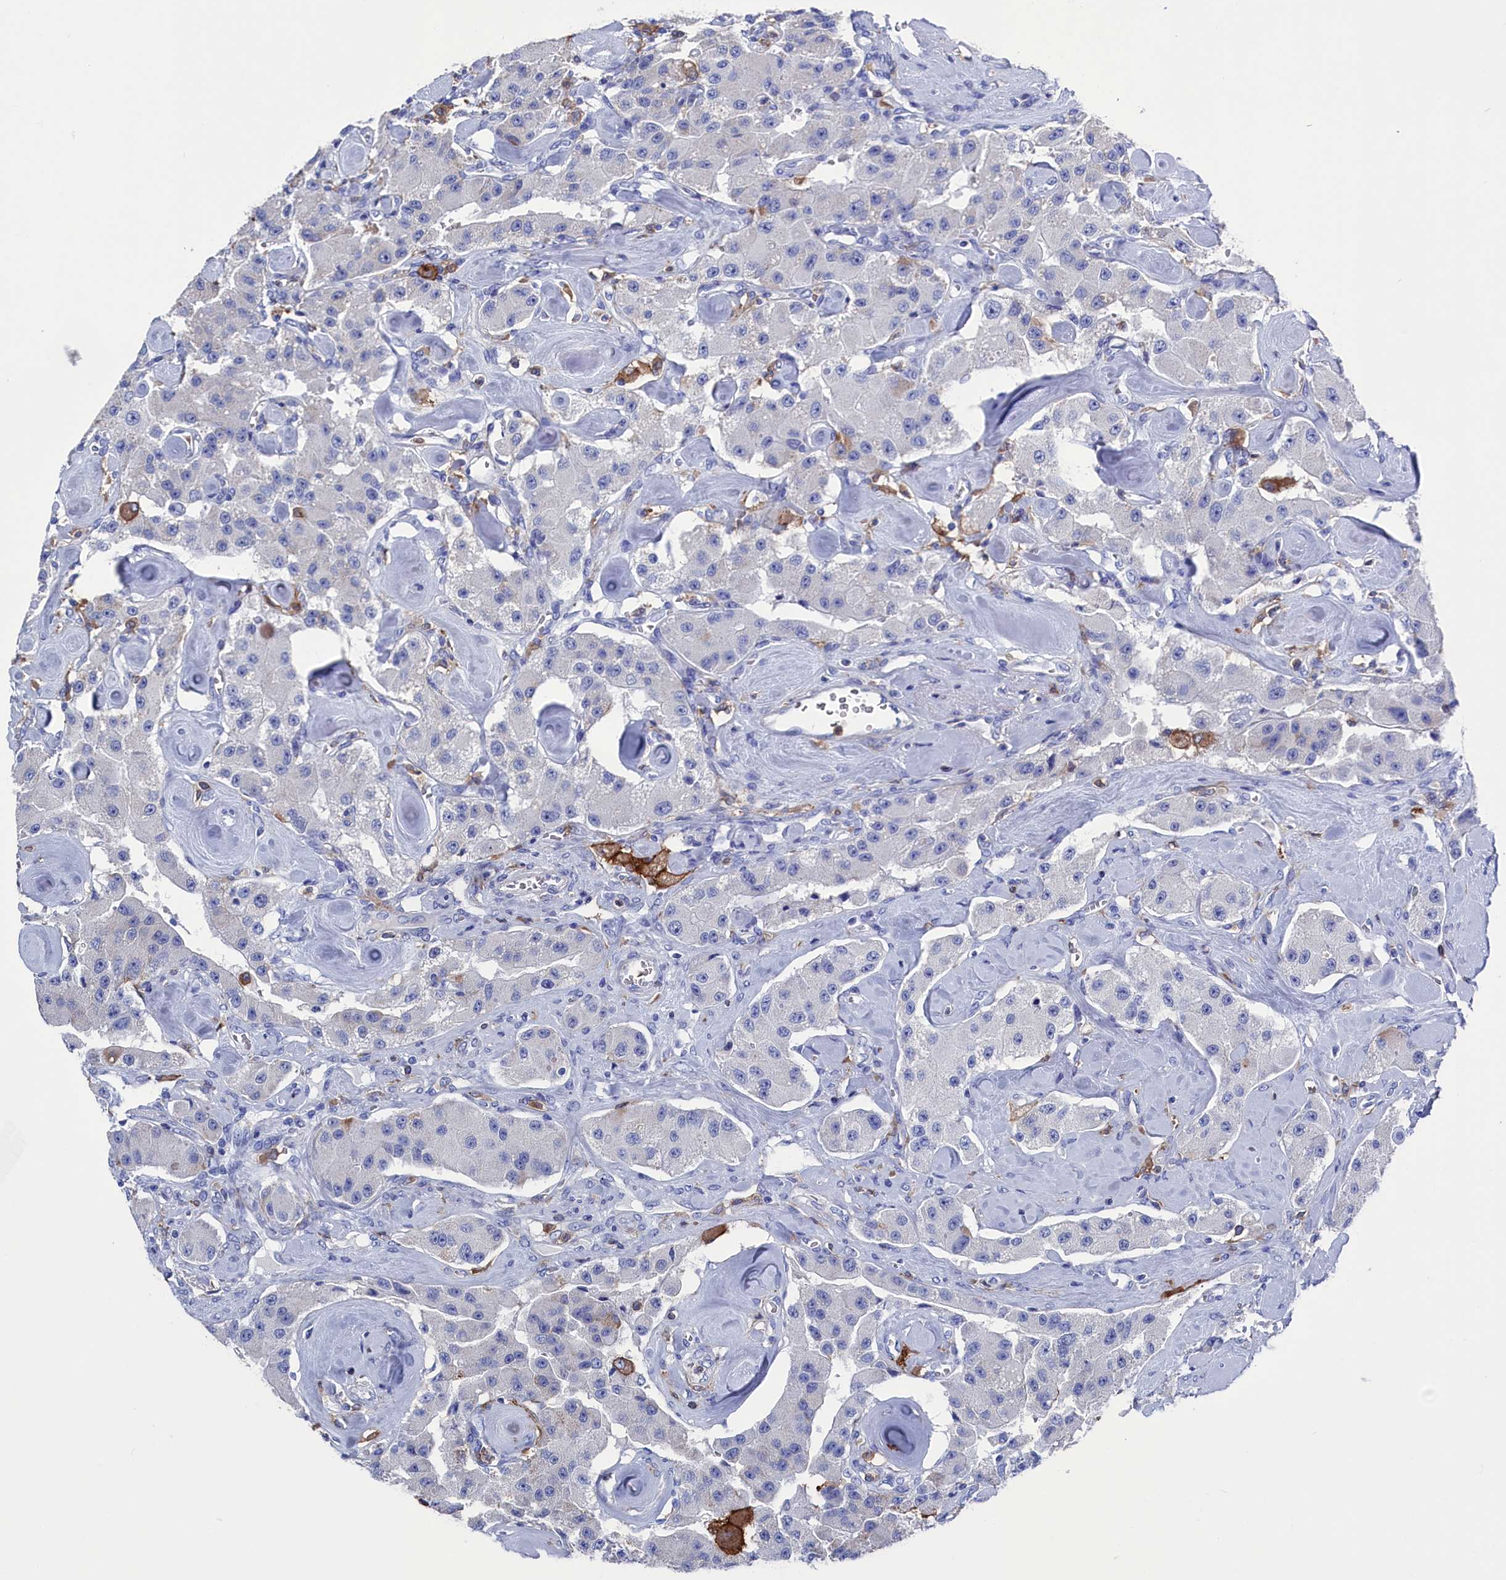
{"staining": {"intensity": "negative", "quantity": "none", "location": "none"}, "tissue": "carcinoid", "cell_type": "Tumor cells", "image_type": "cancer", "snomed": [{"axis": "morphology", "description": "Carcinoid, malignant, NOS"}, {"axis": "topography", "description": "Pancreas"}], "caption": "Micrograph shows no protein staining in tumor cells of malignant carcinoid tissue. (DAB IHC with hematoxylin counter stain).", "gene": "TYROBP", "patient": {"sex": "male", "age": 41}}